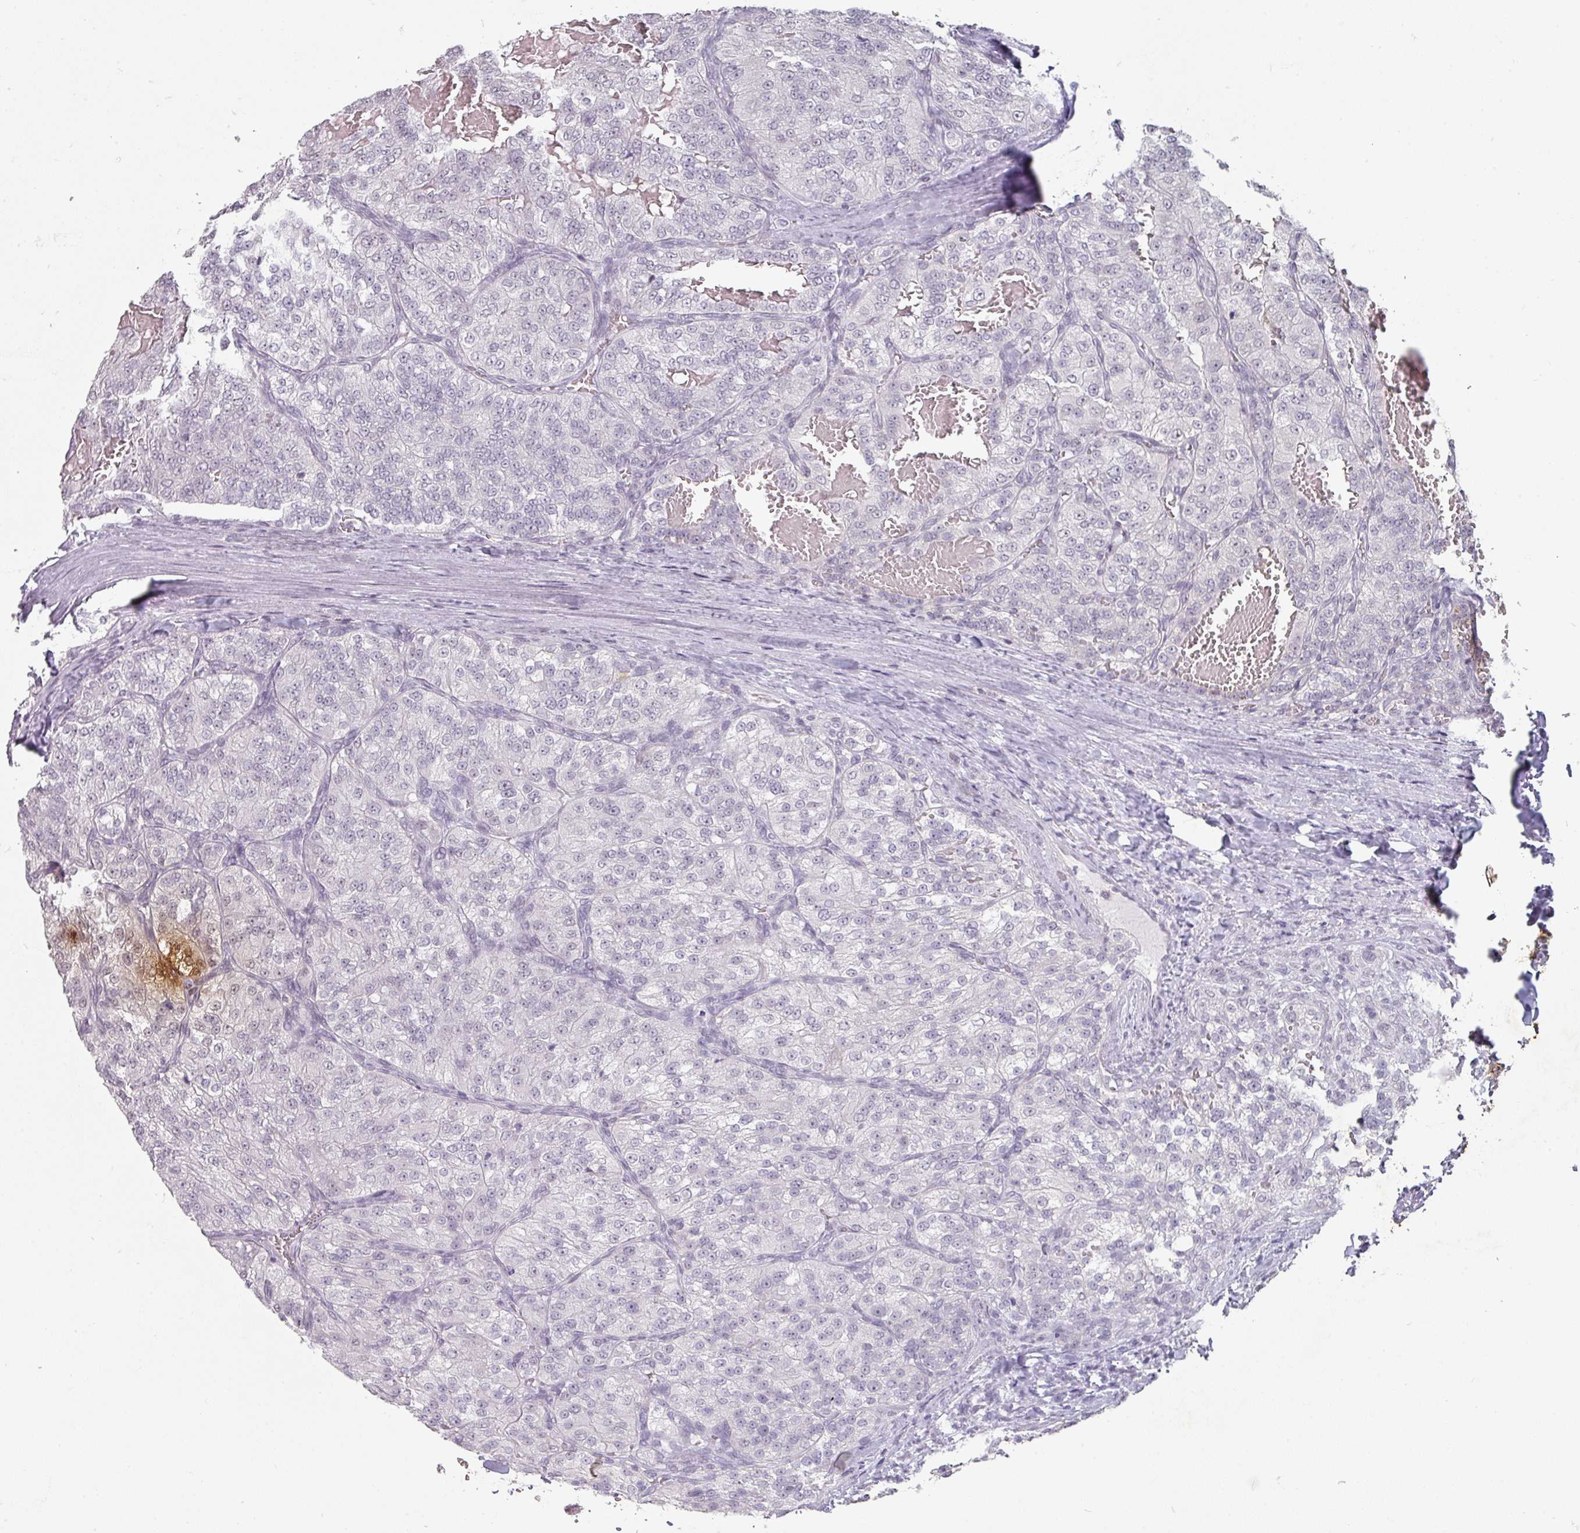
{"staining": {"intensity": "negative", "quantity": "none", "location": "none"}, "tissue": "renal cancer", "cell_type": "Tumor cells", "image_type": "cancer", "snomed": [{"axis": "morphology", "description": "Adenocarcinoma, NOS"}, {"axis": "topography", "description": "Kidney"}], "caption": "Tumor cells are negative for brown protein staining in renal cancer.", "gene": "SPRR1A", "patient": {"sex": "female", "age": 63}}